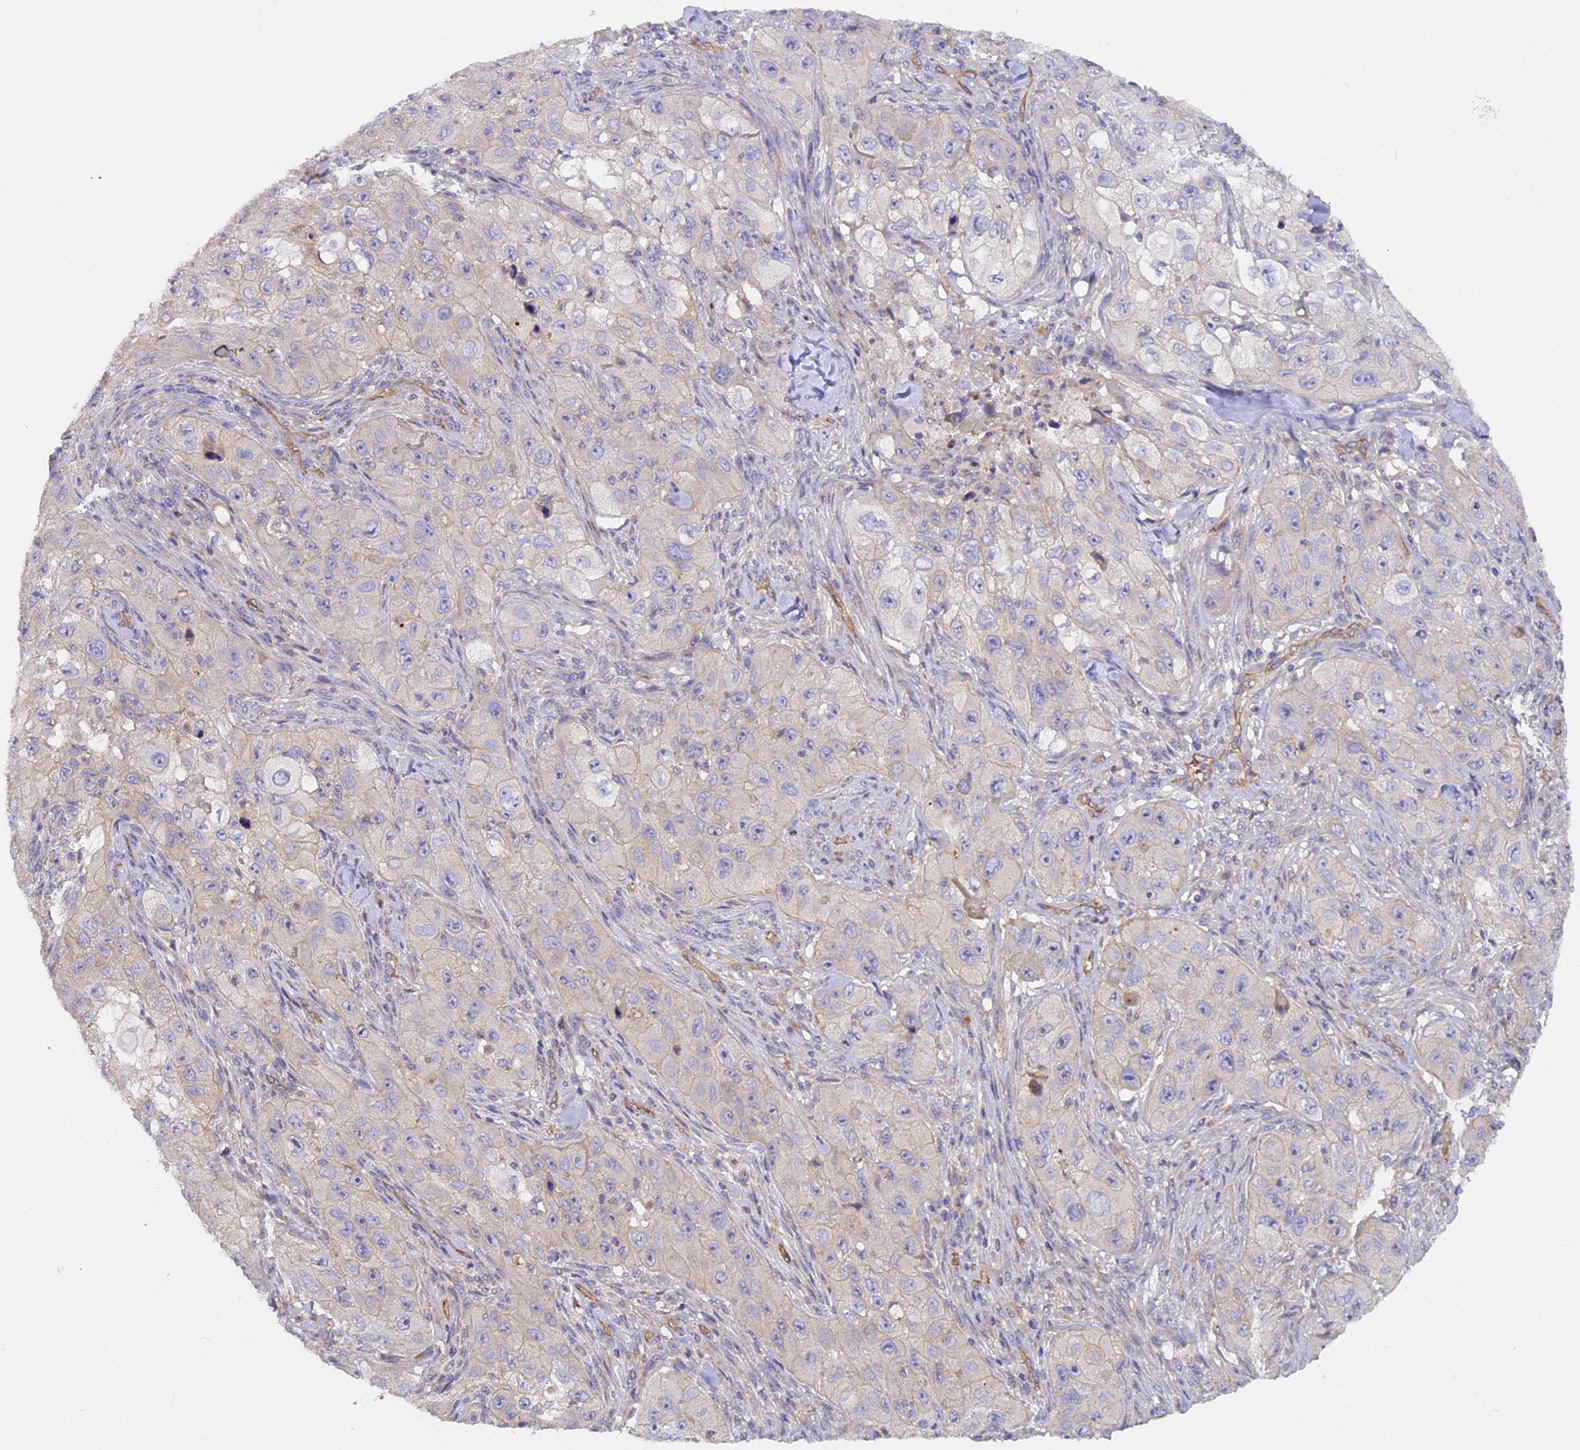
{"staining": {"intensity": "negative", "quantity": "none", "location": "none"}, "tissue": "skin cancer", "cell_type": "Tumor cells", "image_type": "cancer", "snomed": [{"axis": "morphology", "description": "Squamous cell carcinoma, NOS"}, {"axis": "topography", "description": "Skin"}, {"axis": "topography", "description": "Subcutis"}], "caption": "Immunohistochemistry (IHC) image of neoplastic tissue: skin cancer (squamous cell carcinoma) stained with DAB (3,3'-diaminobenzidine) exhibits no significant protein positivity in tumor cells.", "gene": "DUS3L", "patient": {"sex": "male", "age": 73}}